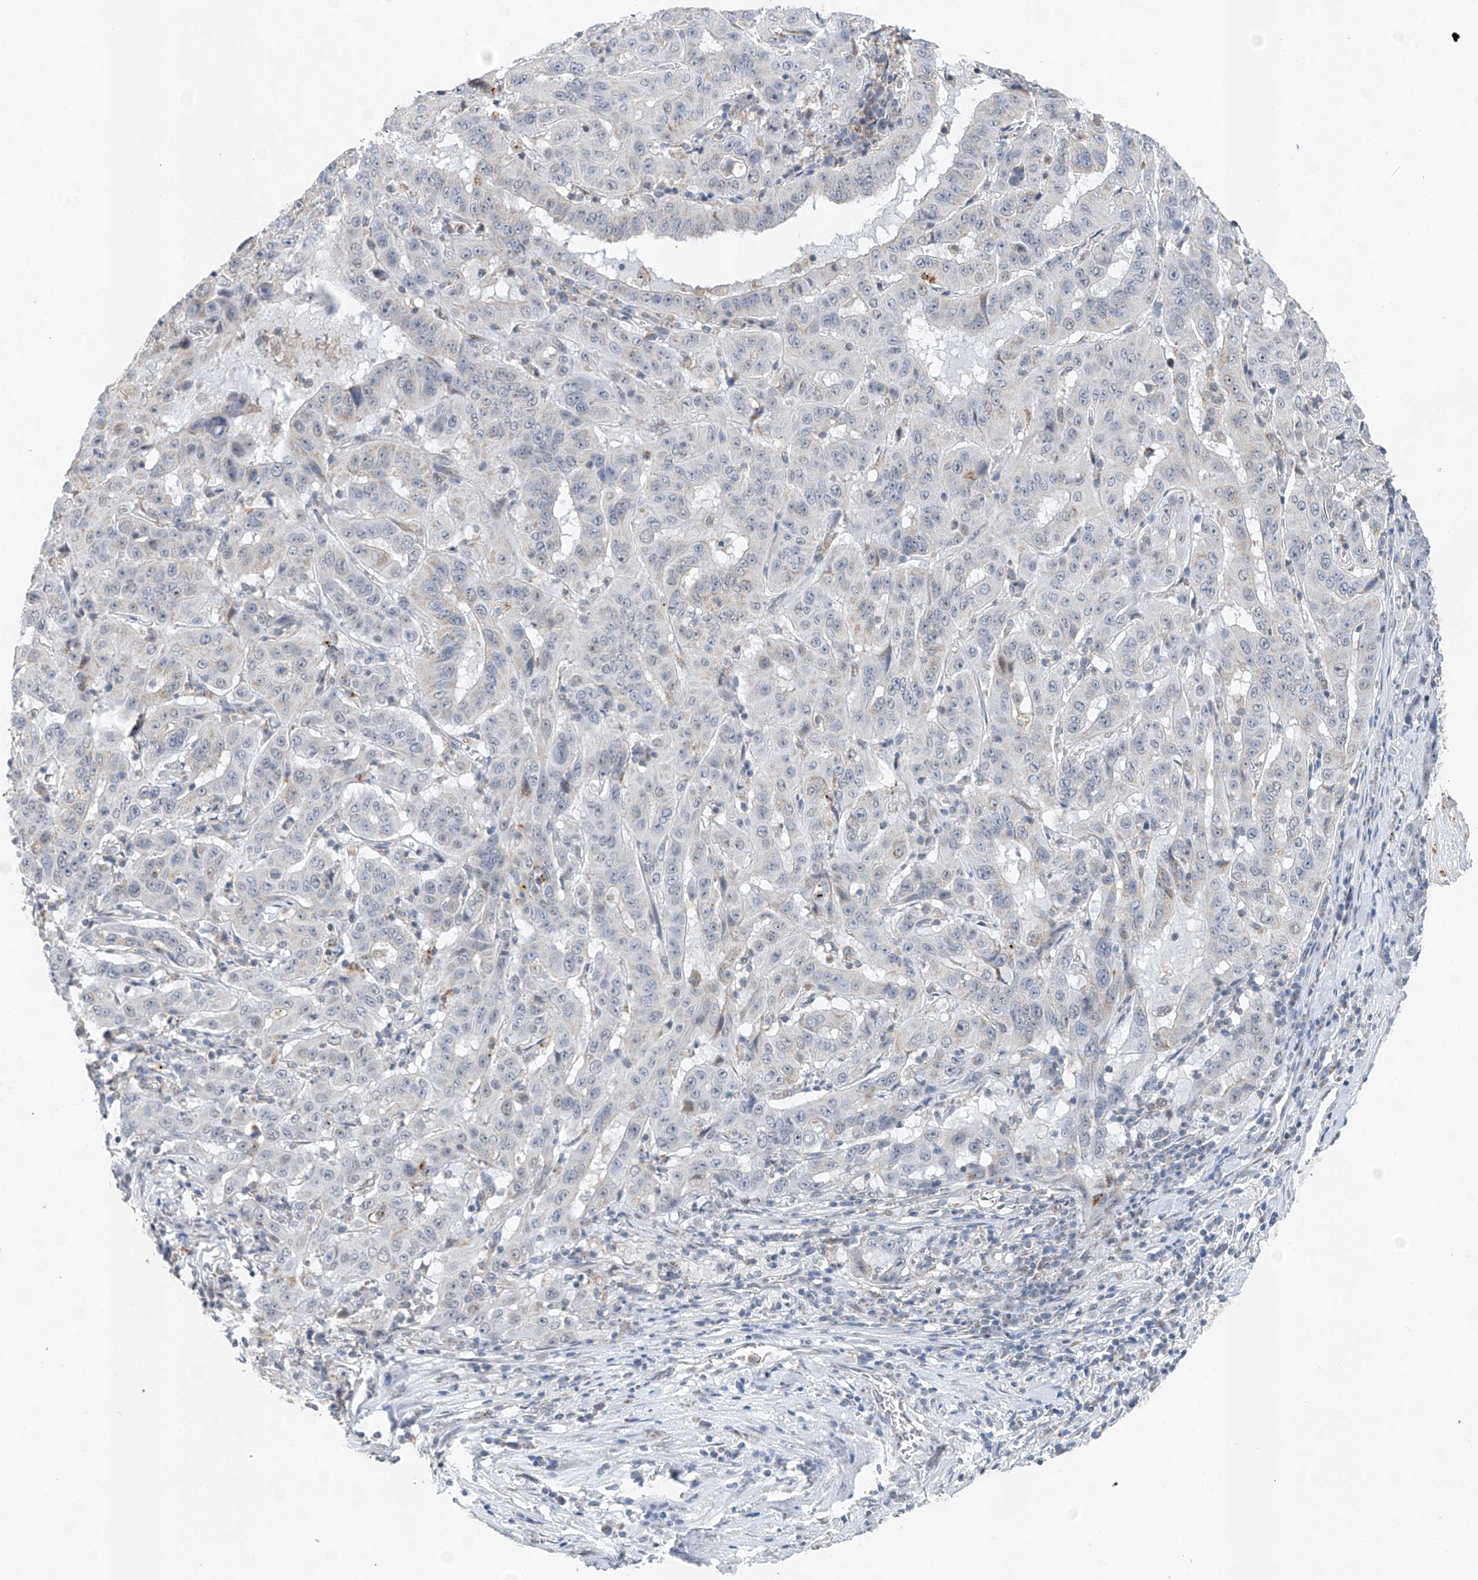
{"staining": {"intensity": "negative", "quantity": "none", "location": "none"}, "tissue": "pancreatic cancer", "cell_type": "Tumor cells", "image_type": "cancer", "snomed": [{"axis": "morphology", "description": "Adenocarcinoma, NOS"}, {"axis": "topography", "description": "Pancreas"}], "caption": "A histopathology image of pancreatic cancer stained for a protein displays no brown staining in tumor cells.", "gene": "KLF15", "patient": {"sex": "male", "age": 63}}